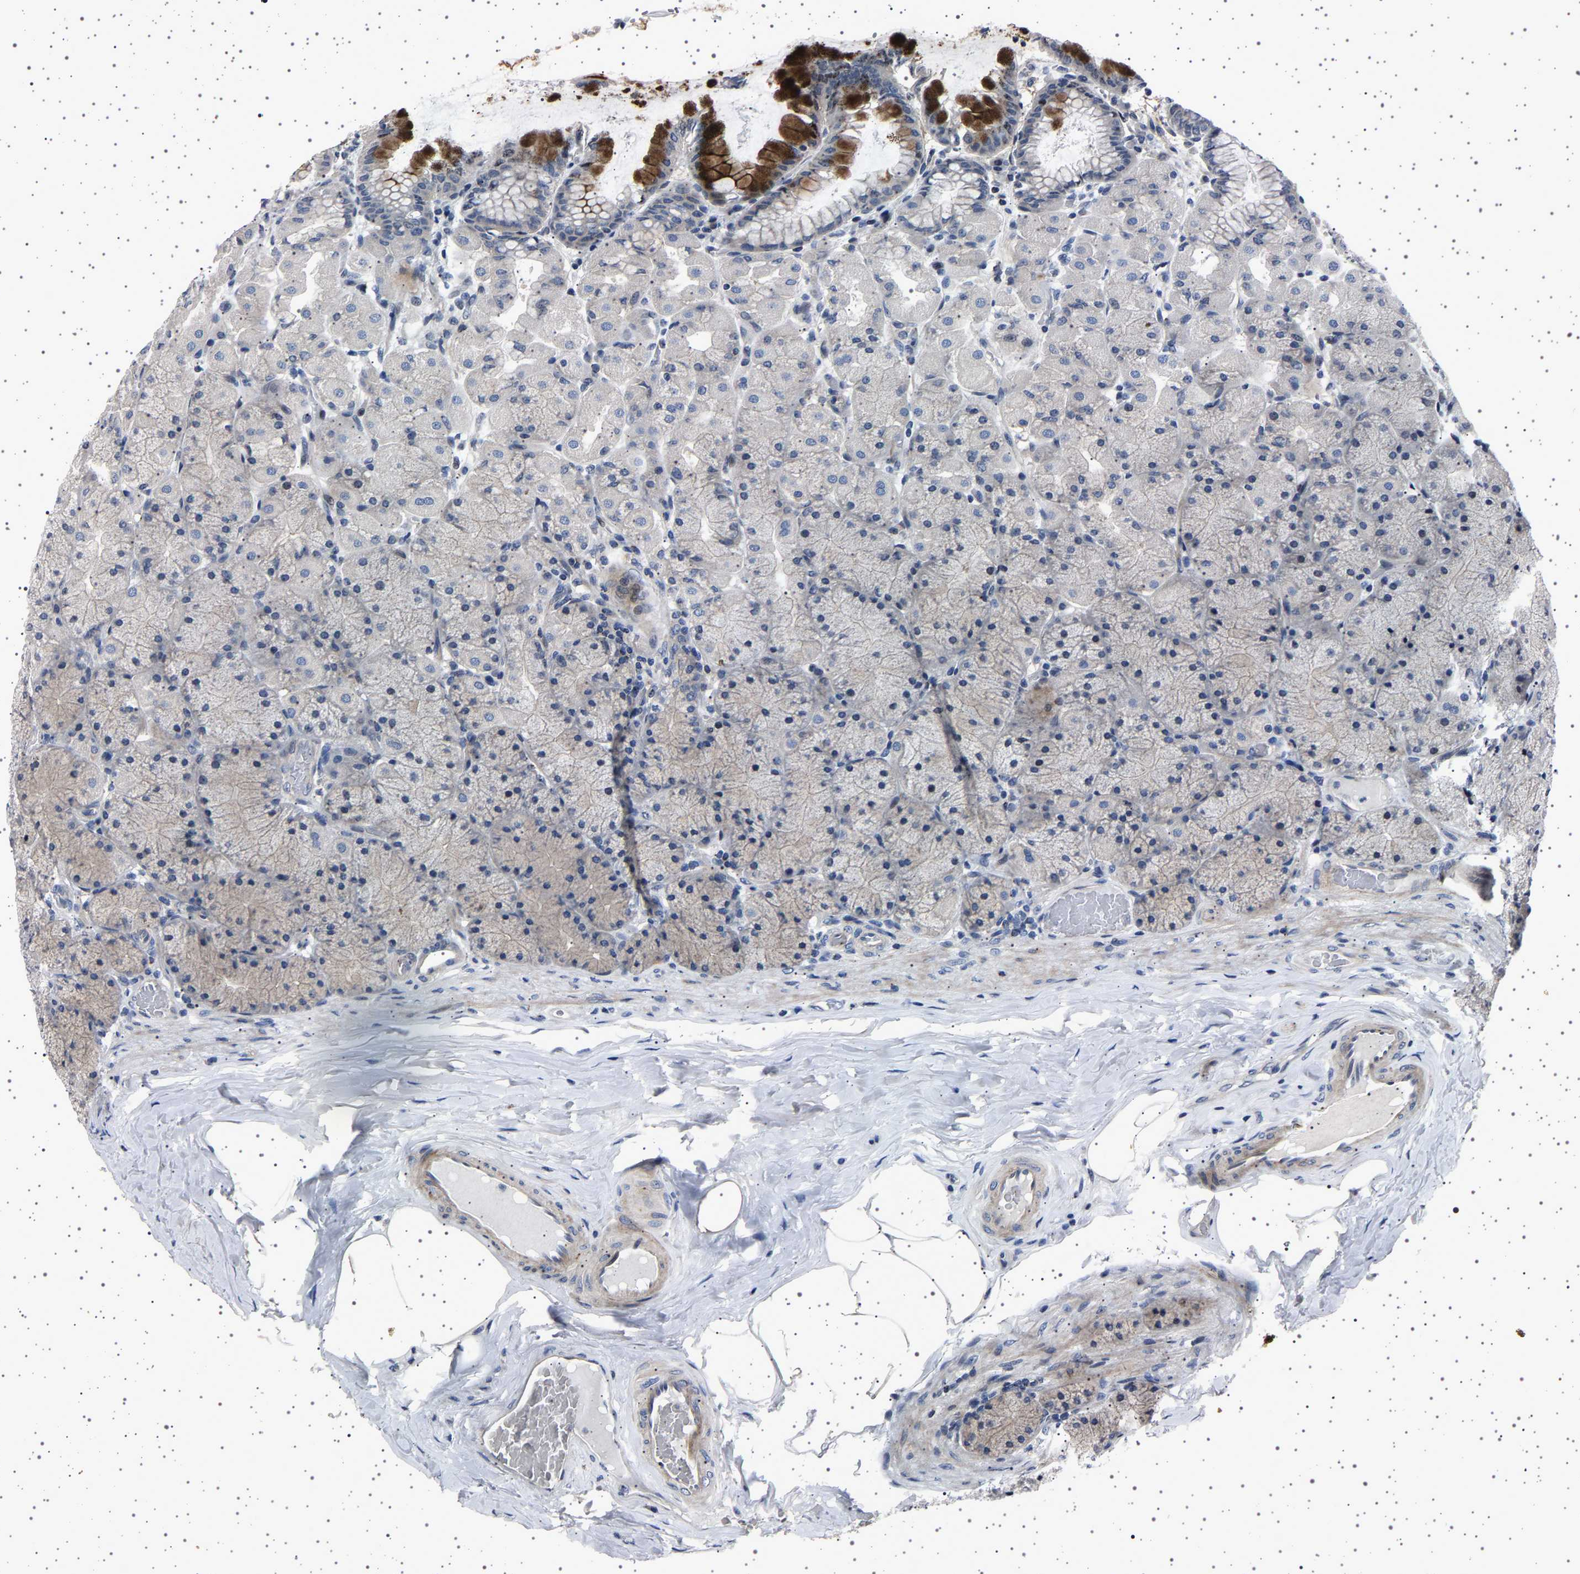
{"staining": {"intensity": "strong", "quantity": "<25%", "location": "cytoplasmic/membranous"}, "tissue": "stomach", "cell_type": "Glandular cells", "image_type": "normal", "snomed": [{"axis": "morphology", "description": "Normal tissue, NOS"}, {"axis": "topography", "description": "Stomach, upper"}], "caption": "IHC micrograph of unremarkable stomach: stomach stained using IHC demonstrates medium levels of strong protein expression localized specifically in the cytoplasmic/membranous of glandular cells, appearing as a cytoplasmic/membranous brown color.", "gene": "PAK5", "patient": {"sex": "female", "age": 56}}